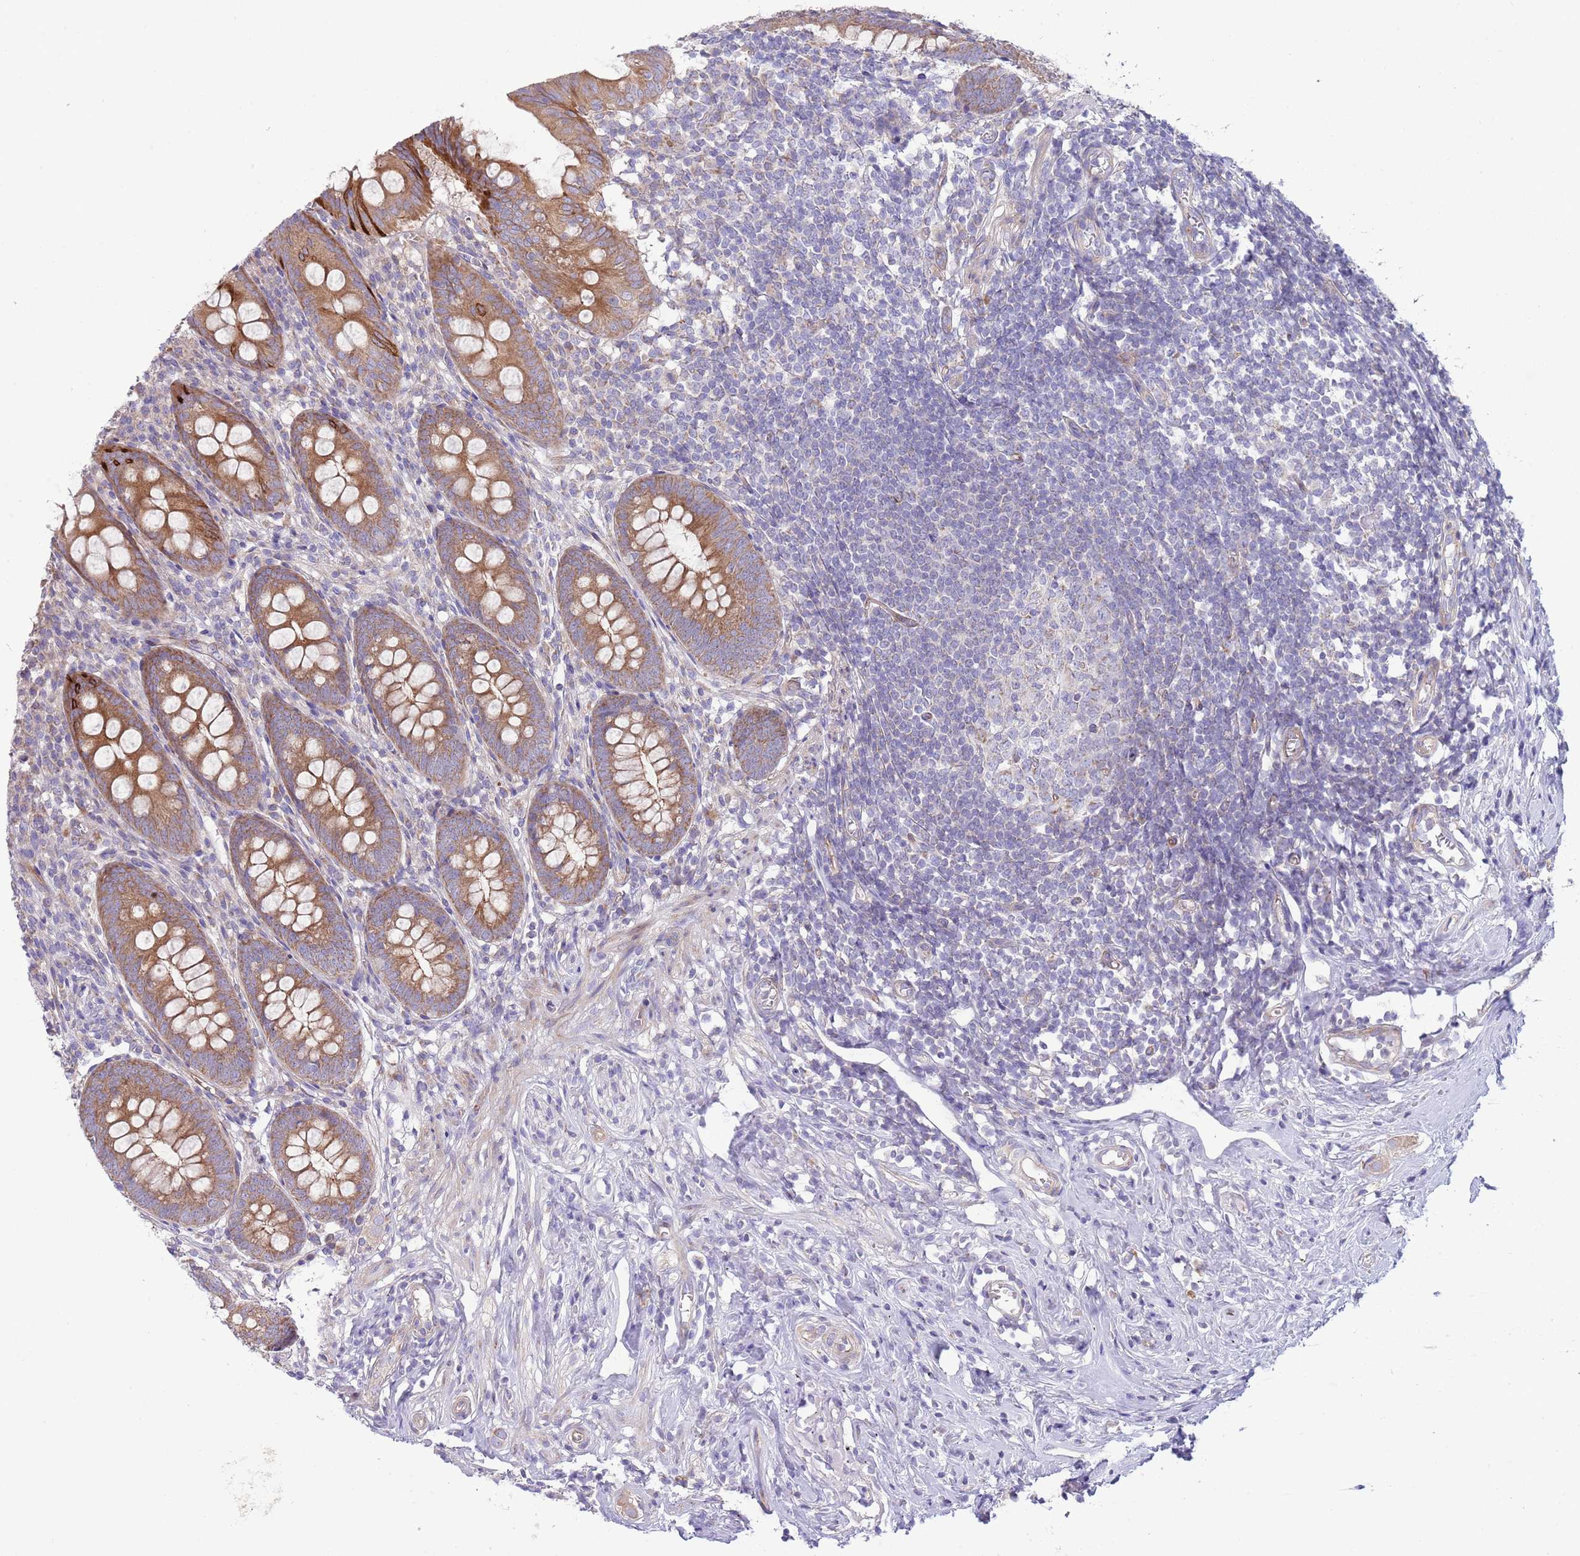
{"staining": {"intensity": "moderate", "quantity": ">75%", "location": "cytoplasmic/membranous"}, "tissue": "appendix", "cell_type": "Glandular cells", "image_type": "normal", "snomed": [{"axis": "morphology", "description": "Normal tissue, NOS"}, {"axis": "topography", "description": "Appendix"}], "caption": "This is a histology image of immunohistochemistry (IHC) staining of normal appendix, which shows moderate positivity in the cytoplasmic/membranous of glandular cells.", "gene": "TOMM5", "patient": {"sex": "female", "age": 51}}